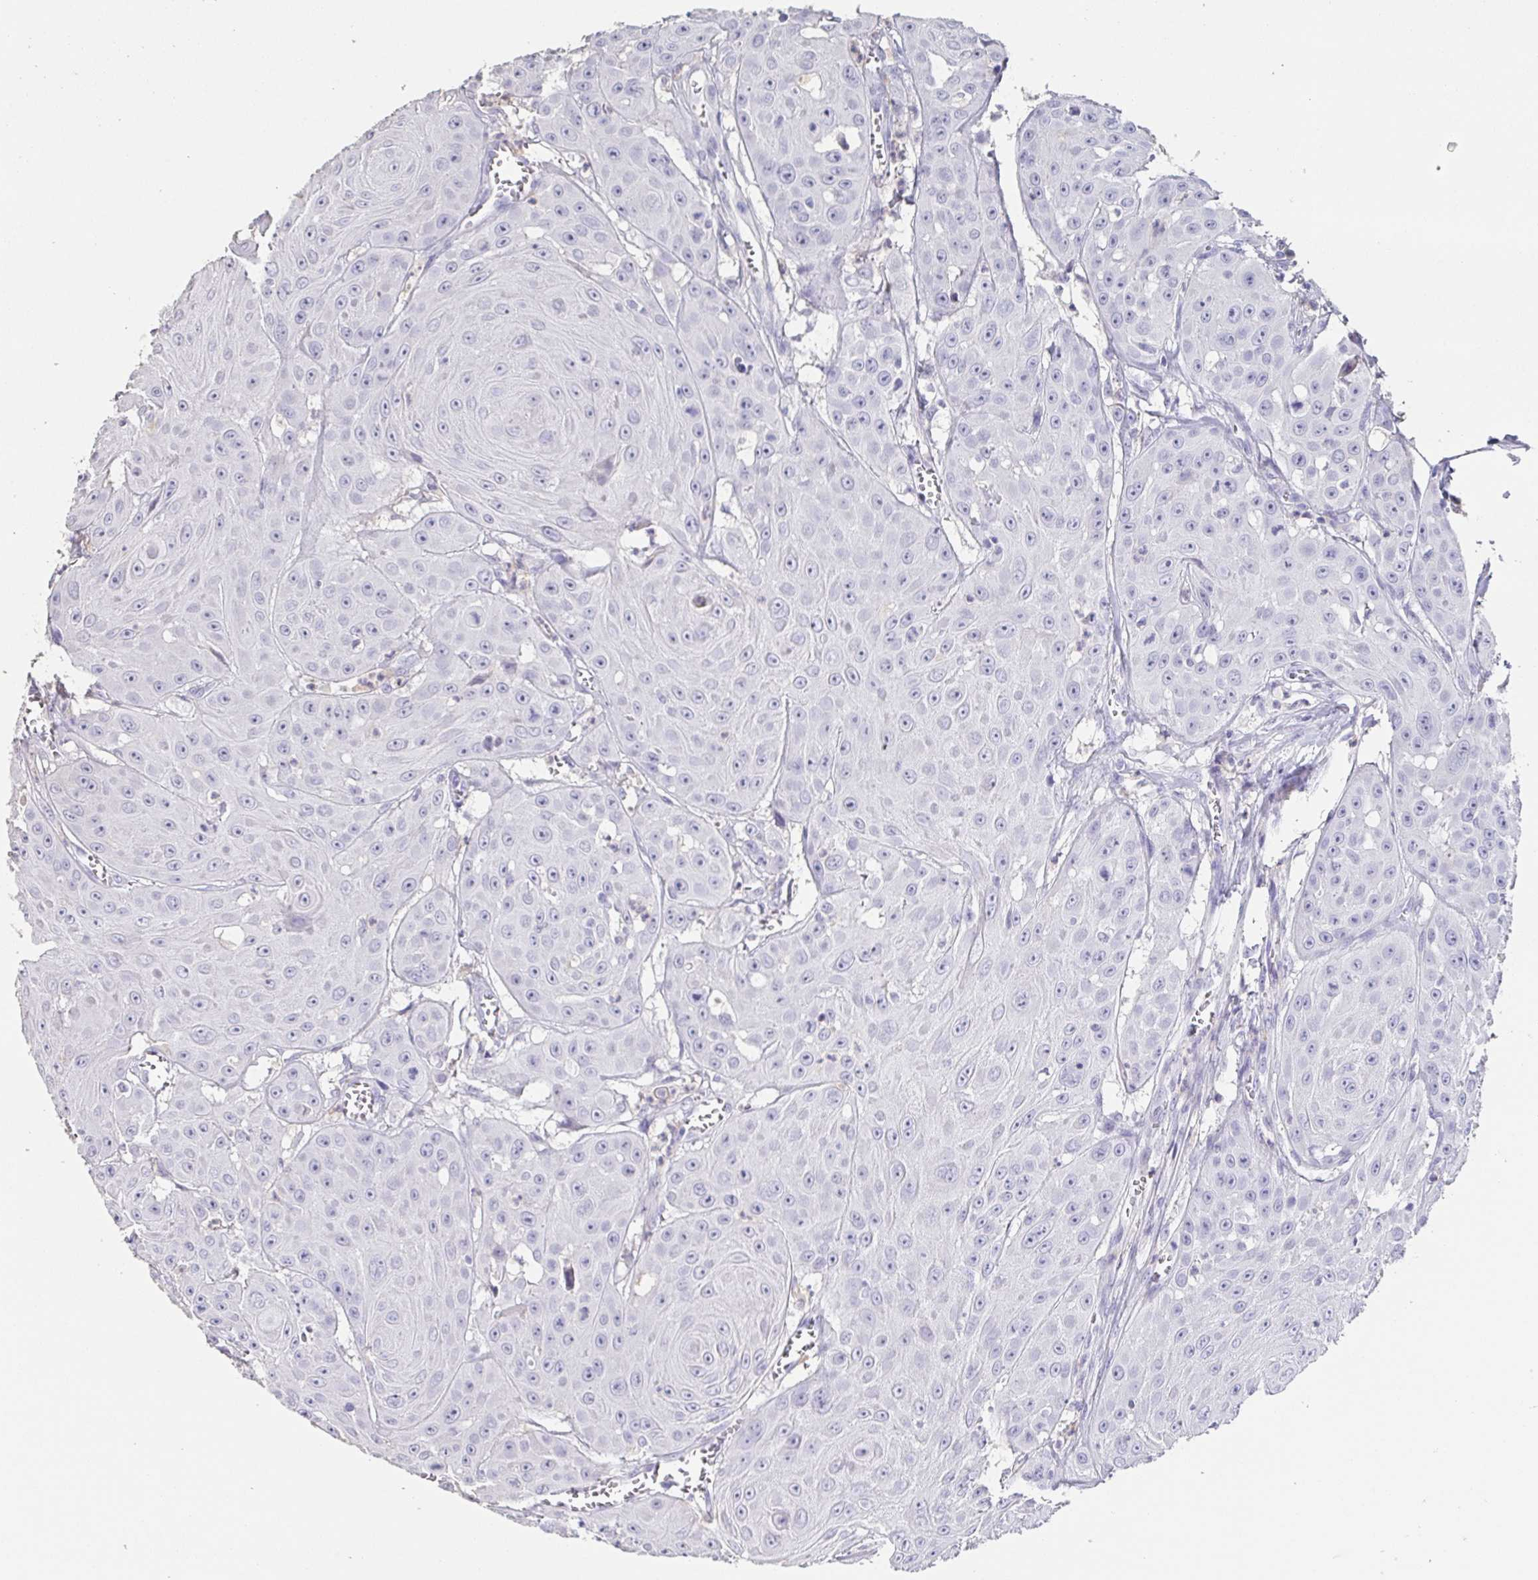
{"staining": {"intensity": "negative", "quantity": "none", "location": "none"}, "tissue": "head and neck cancer", "cell_type": "Tumor cells", "image_type": "cancer", "snomed": [{"axis": "morphology", "description": "Squamous cell carcinoma, NOS"}, {"axis": "topography", "description": "Oral tissue"}, {"axis": "topography", "description": "Head-Neck"}], "caption": "Immunohistochemical staining of human squamous cell carcinoma (head and neck) reveals no significant positivity in tumor cells. (DAB immunohistochemistry (IHC) visualized using brightfield microscopy, high magnification).", "gene": "BPIFA2", "patient": {"sex": "male", "age": 81}}